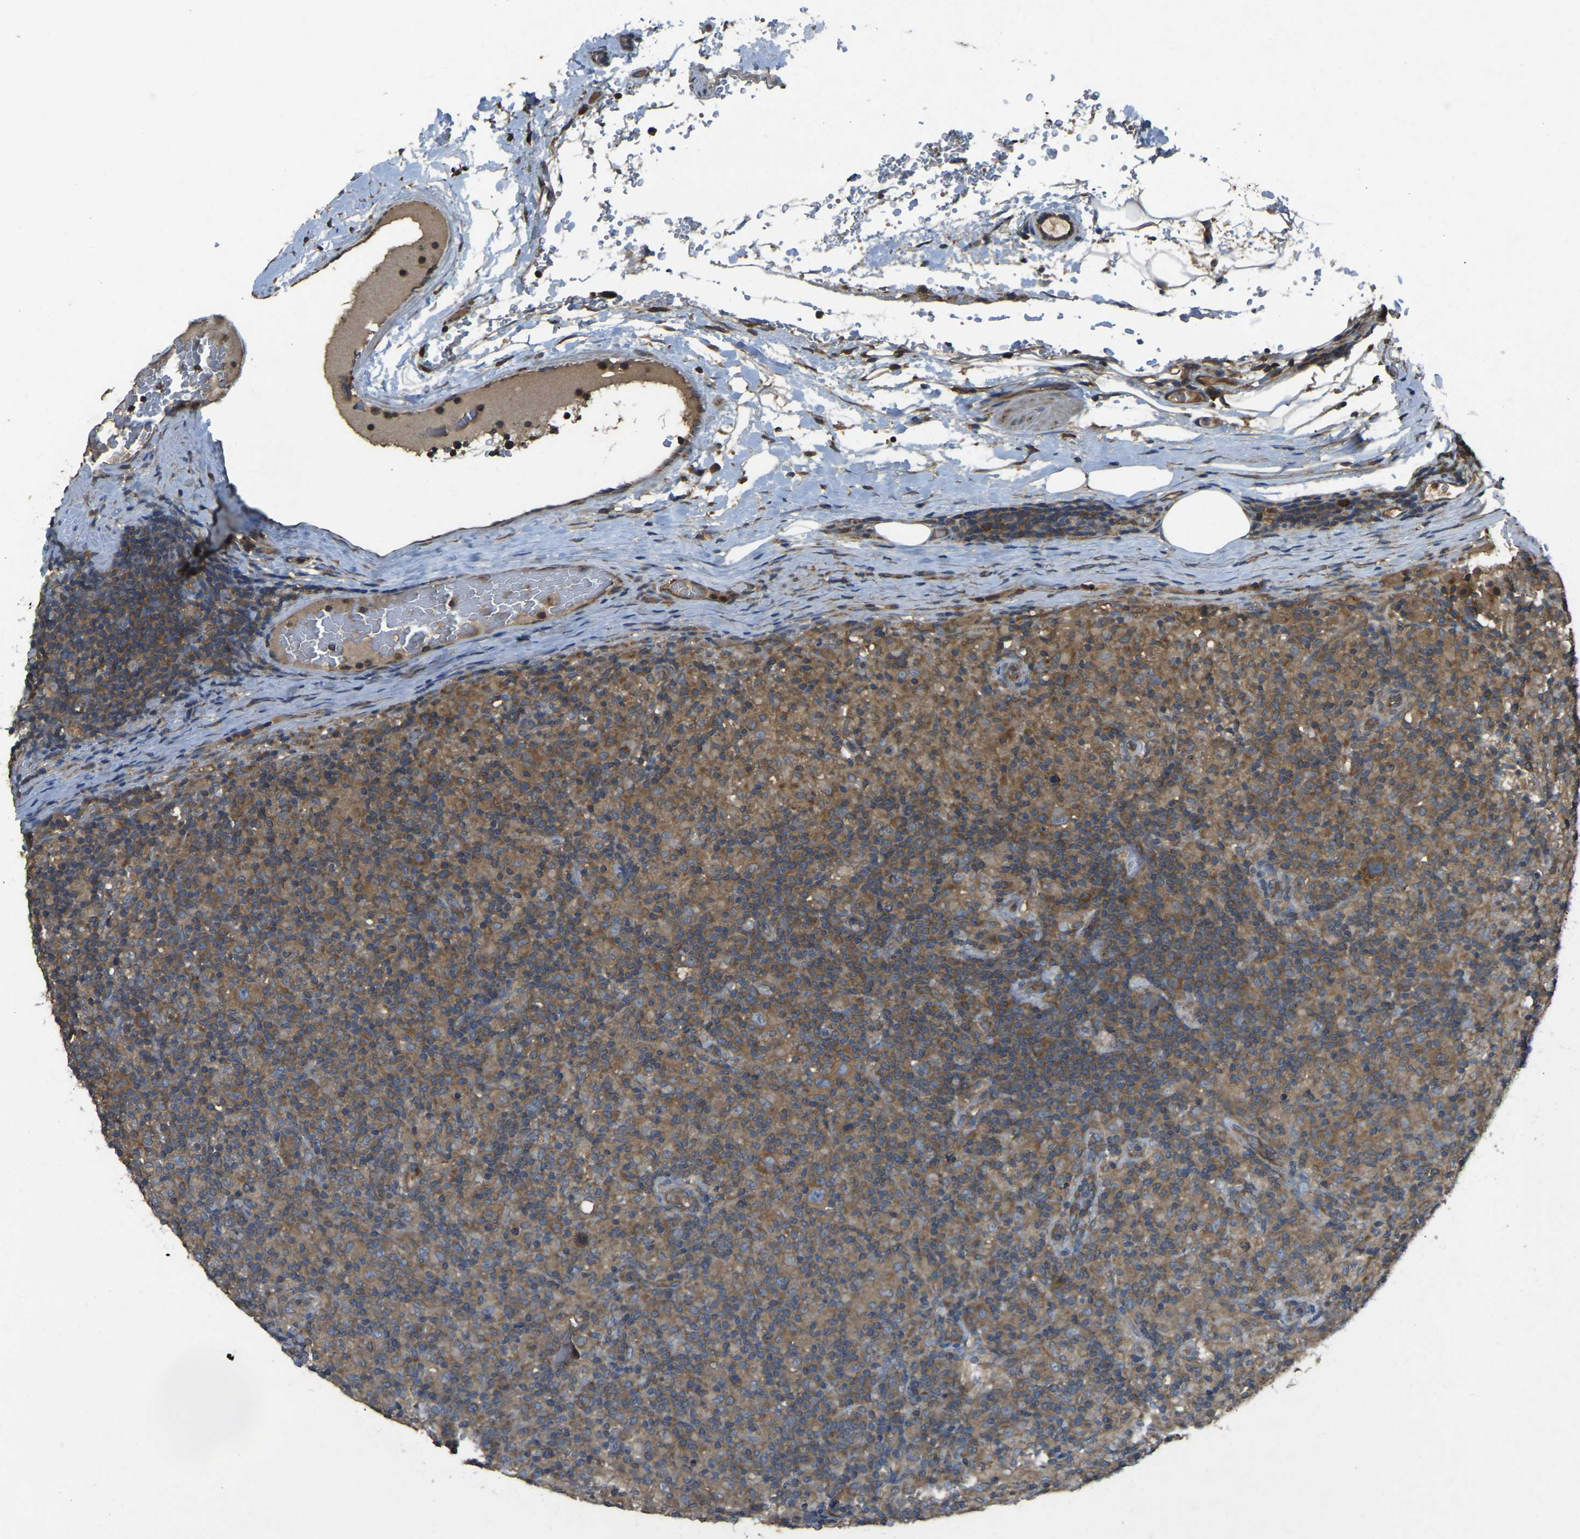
{"staining": {"intensity": "moderate", "quantity": ">75%", "location": "cytoplasmic/membranous"}, "tissue": "lymphoma", "cell_type": "Tumor cells", "image_type": "cancer", "snomed": [{"axis": "morphology", "description": "Hodgkin's disease, NOS"}, {"axis": "topography", "description": "Lymph node"}], "caption": "Immunohistochemistry (IHC) (DAB) staining of human lymphoma exhibits moderate cytoplasmic/membranous protein positivity in approximately >75% of tumor cells.", "gene": "AIMP1", "patient": {"sex": "male", "age": 70}}